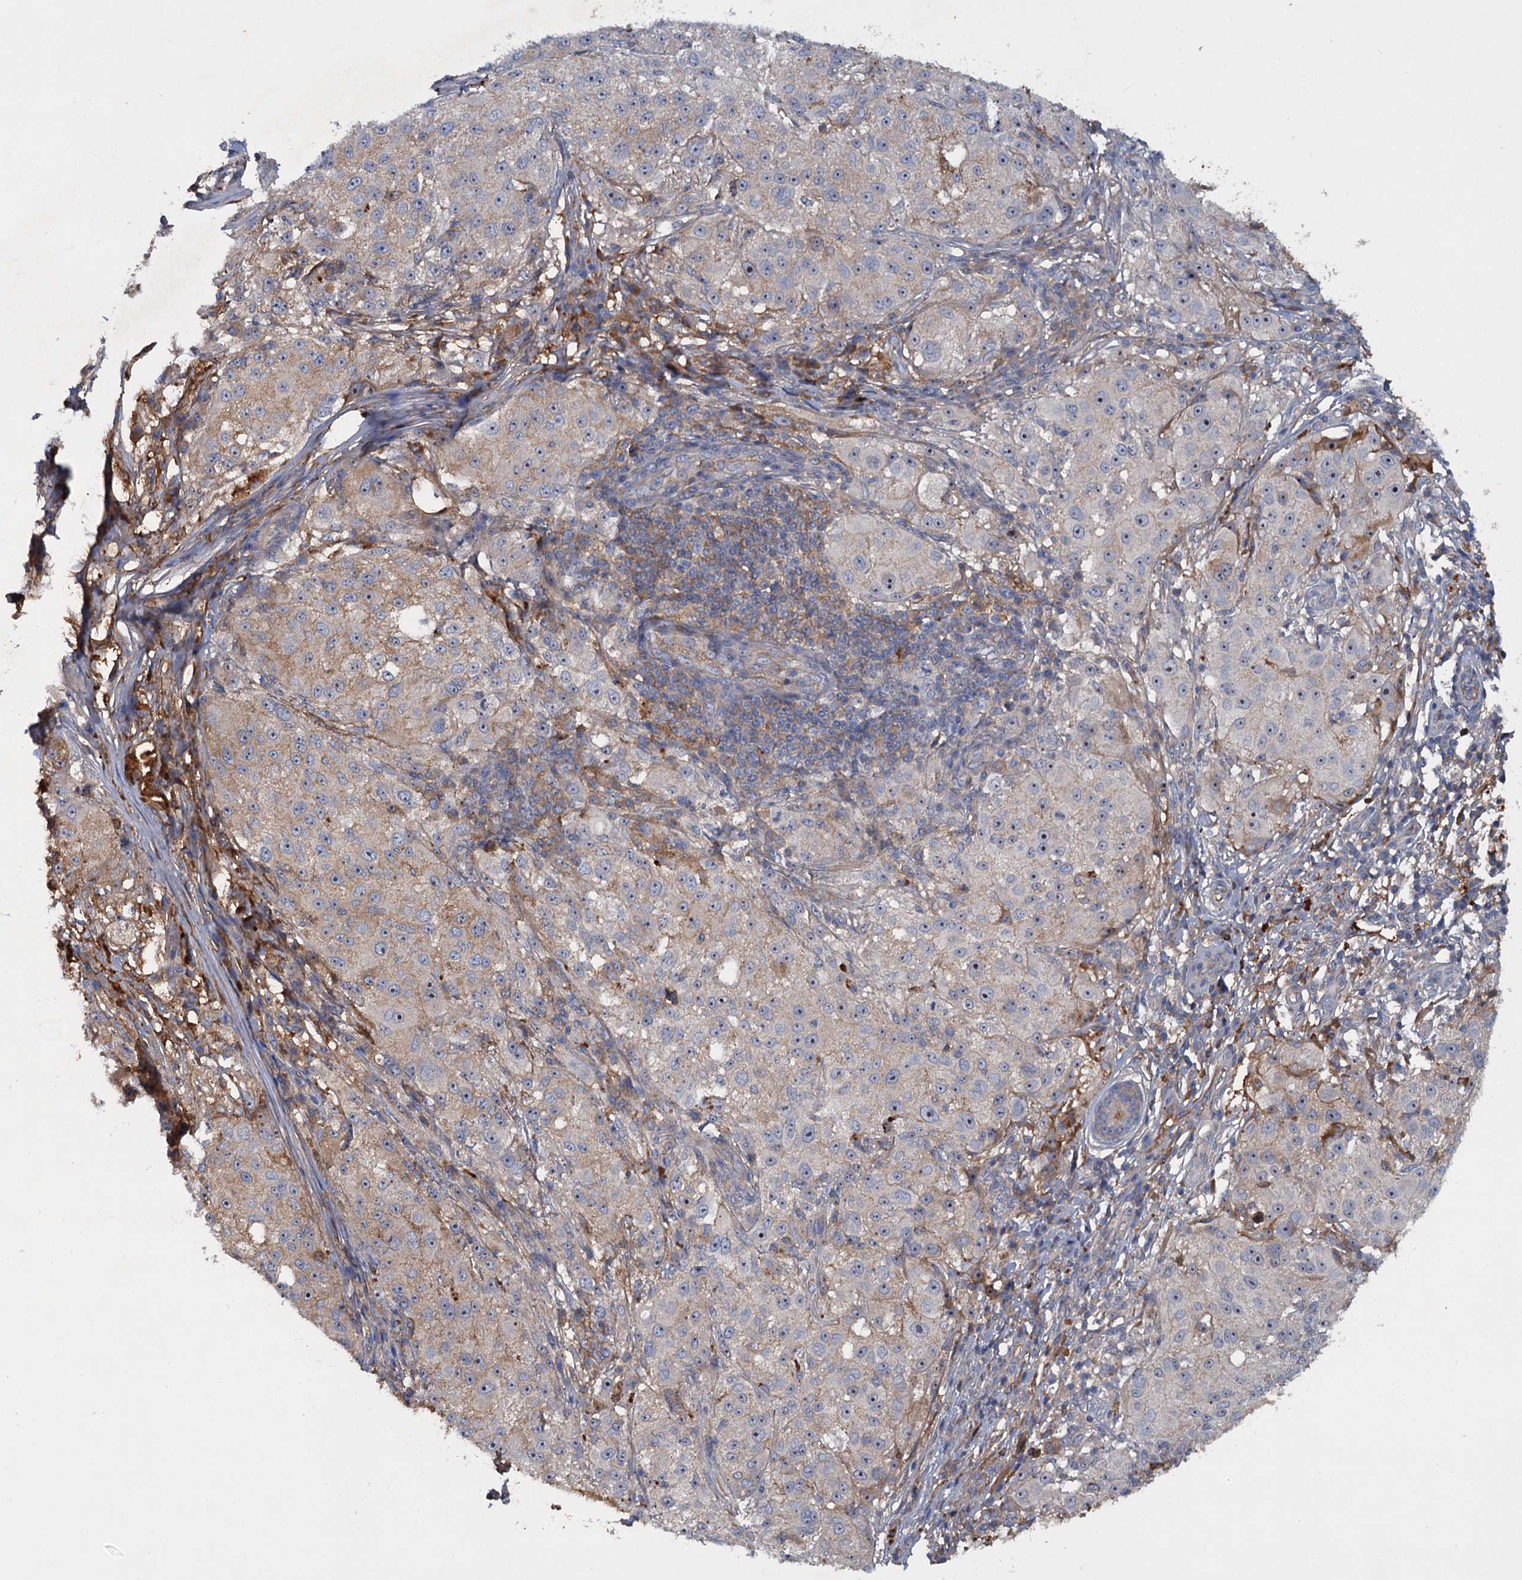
{"staining": {"intensity": "weak", "quantity": "<25%", "location": "cytoplasmic/membranous"}, "tissue": "melanoma", "cell_type": "Tumor cells", "image_type": "cancer", "snomed": [{"axis": "morphology", "description": "Necrosis, NOS"}, {"axis": "morphology", "description": "Malignant melanoma, NOS"}, {"axis": "topography", "description": "Skin"}], "caption": "Tumor cells show no significant positivity in malignant melanoma.", "gene": "CHRD", "patient": {"sex": "female", "age": 87}}